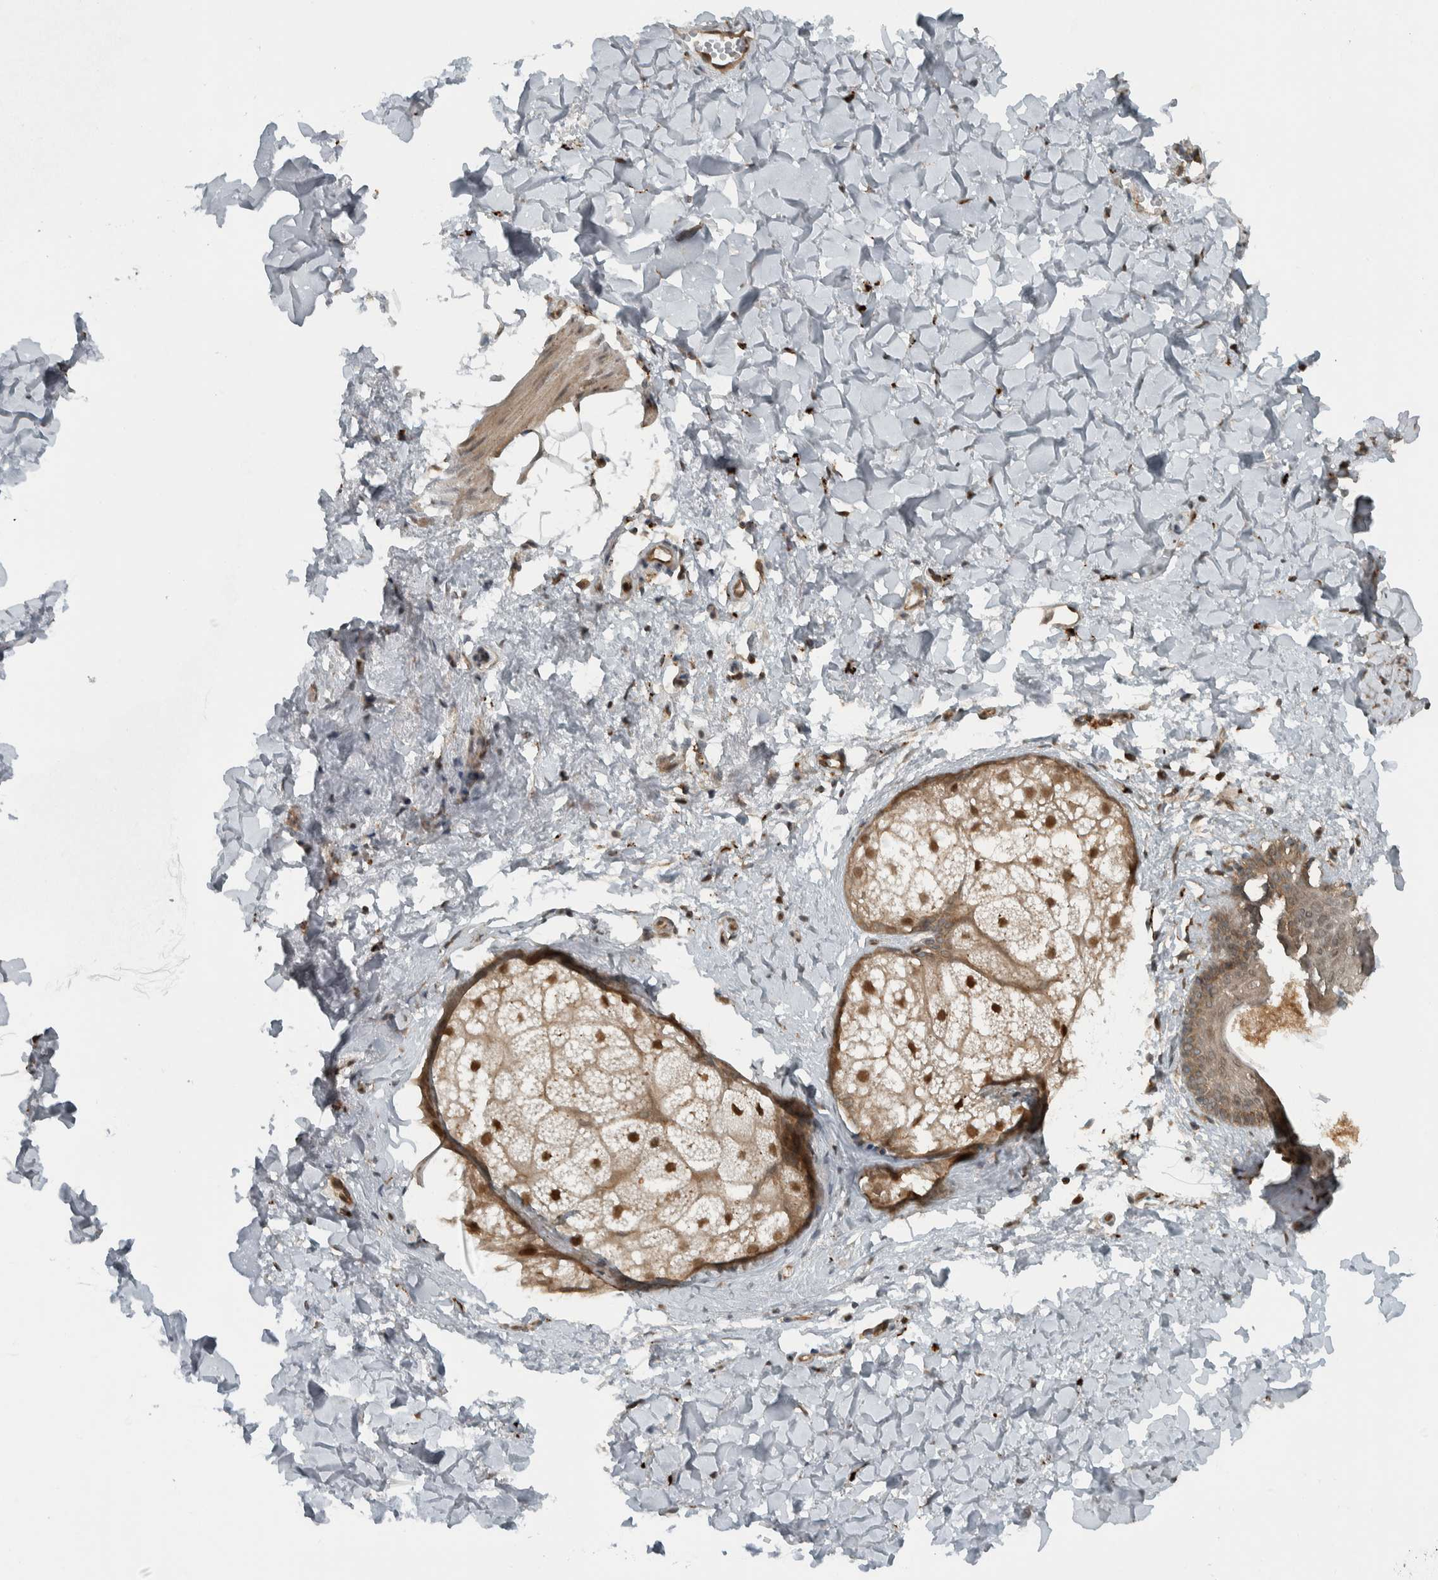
{"staining": {"intensity": "moderate", "quantity": ">75%", "location": "cytoplasmic/membranous,nuclear"}, "tissue": "skin", "cell_type": "Fibroblasts", "image_type": "normal", "snomed": [{"axis": "morphology", "description": "Normal tissue, NOS"}, {"axis": "topography", "description": "Skin"}], "caption": "An IHC photomicrograph of benign tissue is shown. Protein staining in brown highlights moderate cytoplasmic/membranous,nuclear positivity in skin within fibroblasts.", "gene": "GIGYF1", "patient": {"sex": "female", "age": 46}}